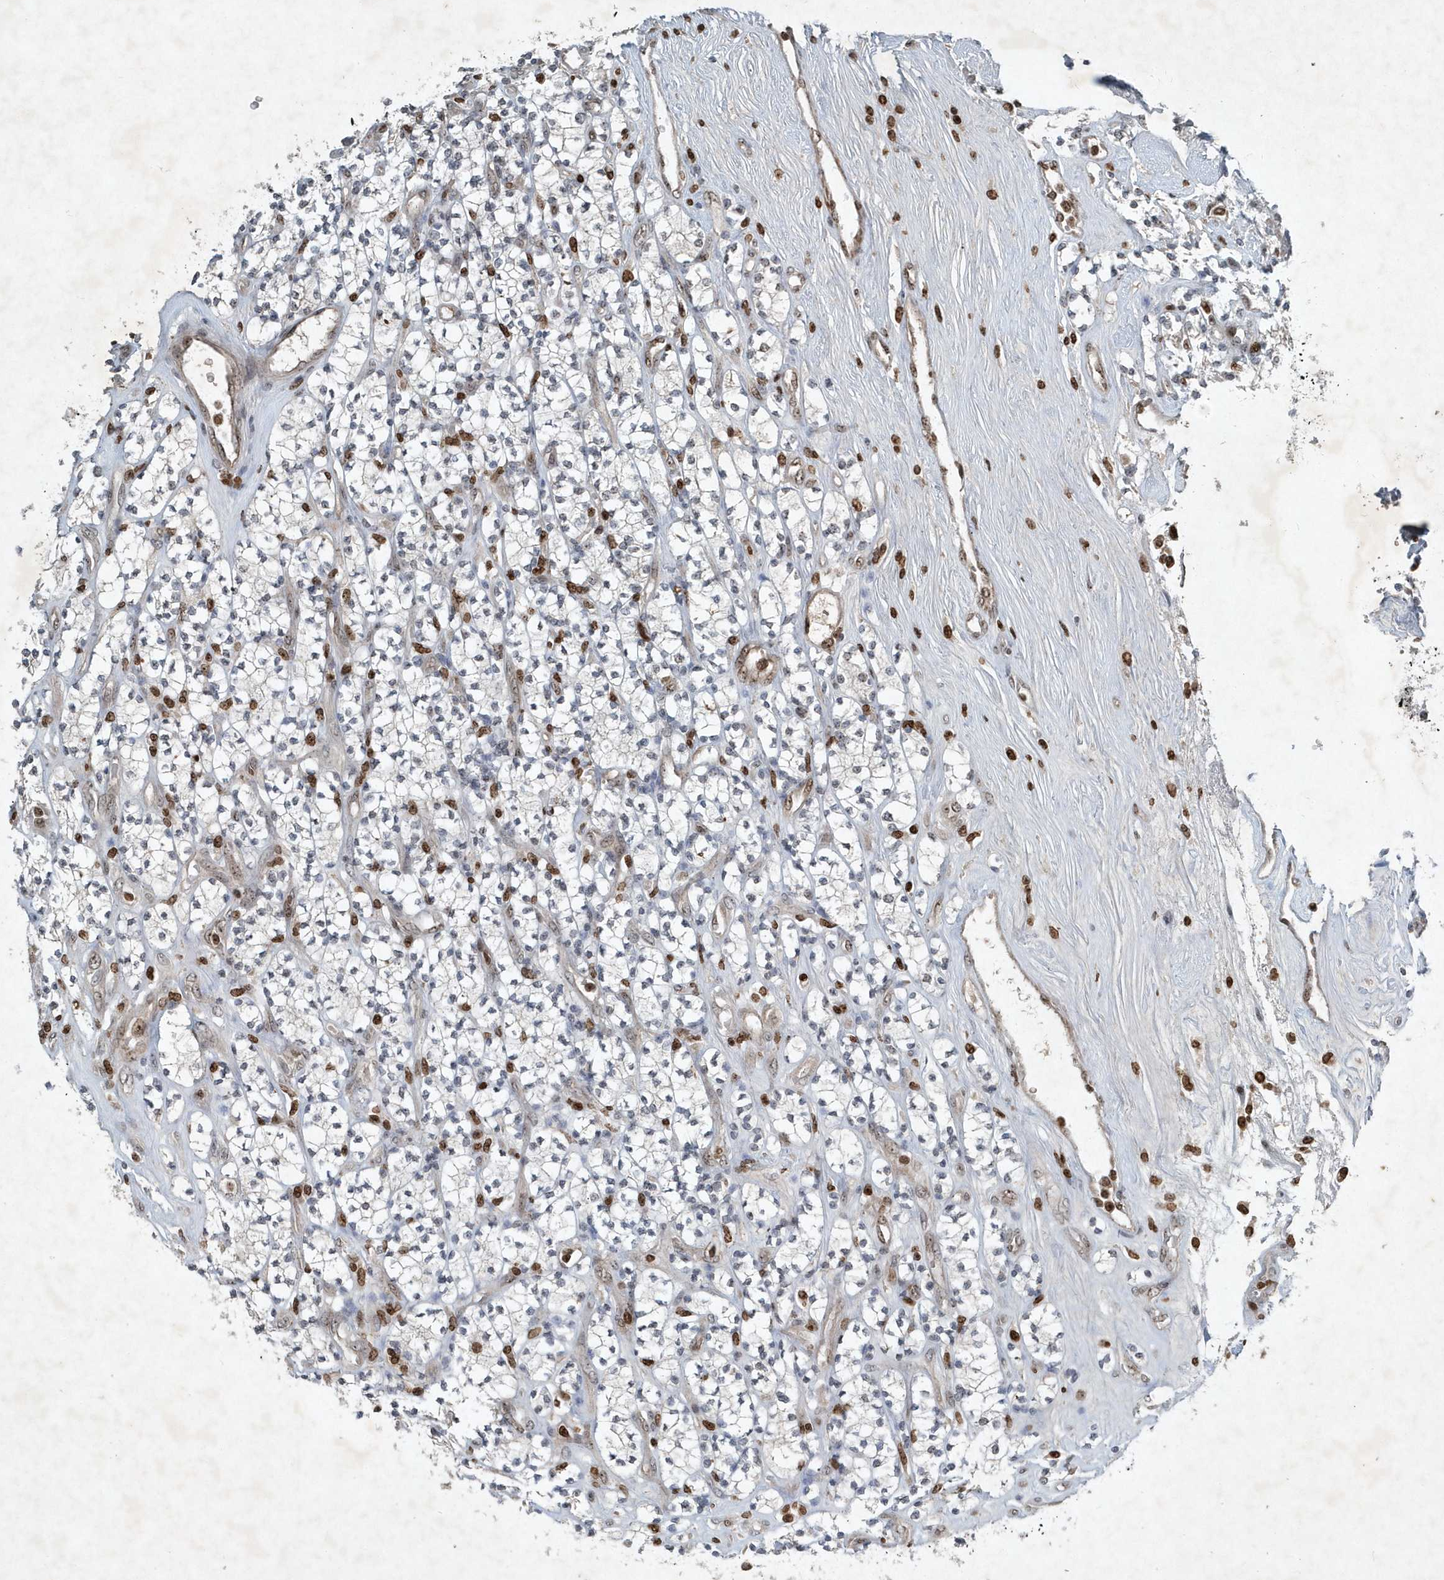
{"staining": {"intensity": "negative", "quantity": "none", "location": "none"}, "tissue": "renal cancer", "cell_type": "Tumor cells", "image_type": "cancer", "snomed": [{"axis": "morphology", "description": "Adenocarcinoma, NOS"}, {"axis": "topography", "description": "Kidney"}], "caption": "Tumor cells show no significant expression in adenocarcinoma (renal). Brightfield microscopy of immunohistochemistry stained with DAB (3,3'-diaminobenzidine) (brown) and hematoxylin (blue), captured at high magnification.", "gene": "QTRT2", "patient": {"sex": "male", "age": 77}}